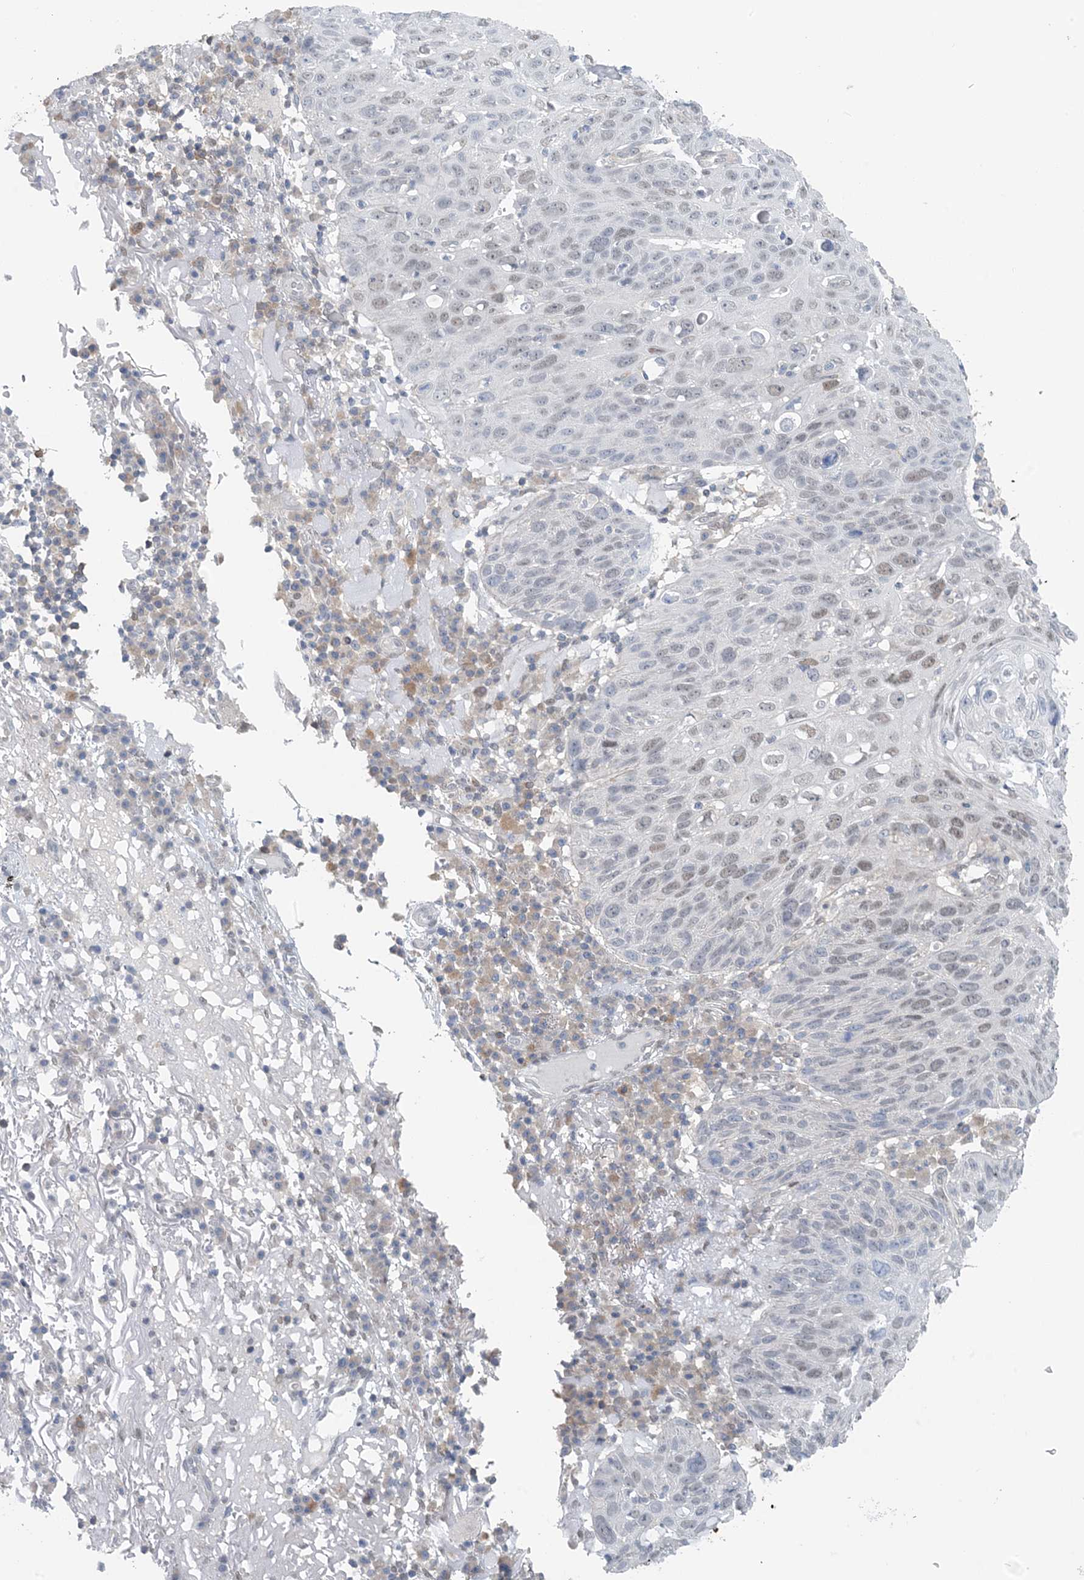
{"staining": {"intensity": "weak", "quantity": "25%-75%", "location": "nuclear"}, "tissue": "skin cancer", "cell_type": "Tumor cells", "image_type": "cancer", "snomed": [{"axis": "morphology", "description": "Squamous cell carcinoma, NOS"}, {"axis": "topography", "description": "Skin"}], "caption": "Approximately 25%-75% of tumor cells in skin cancer (squamous cell carcinoma) display weak nuclear protein staining as visualized by brown immunohistochemical staining.", "gene": "ZC3H12A", "patient": {"sex": "female", "age": 90}}